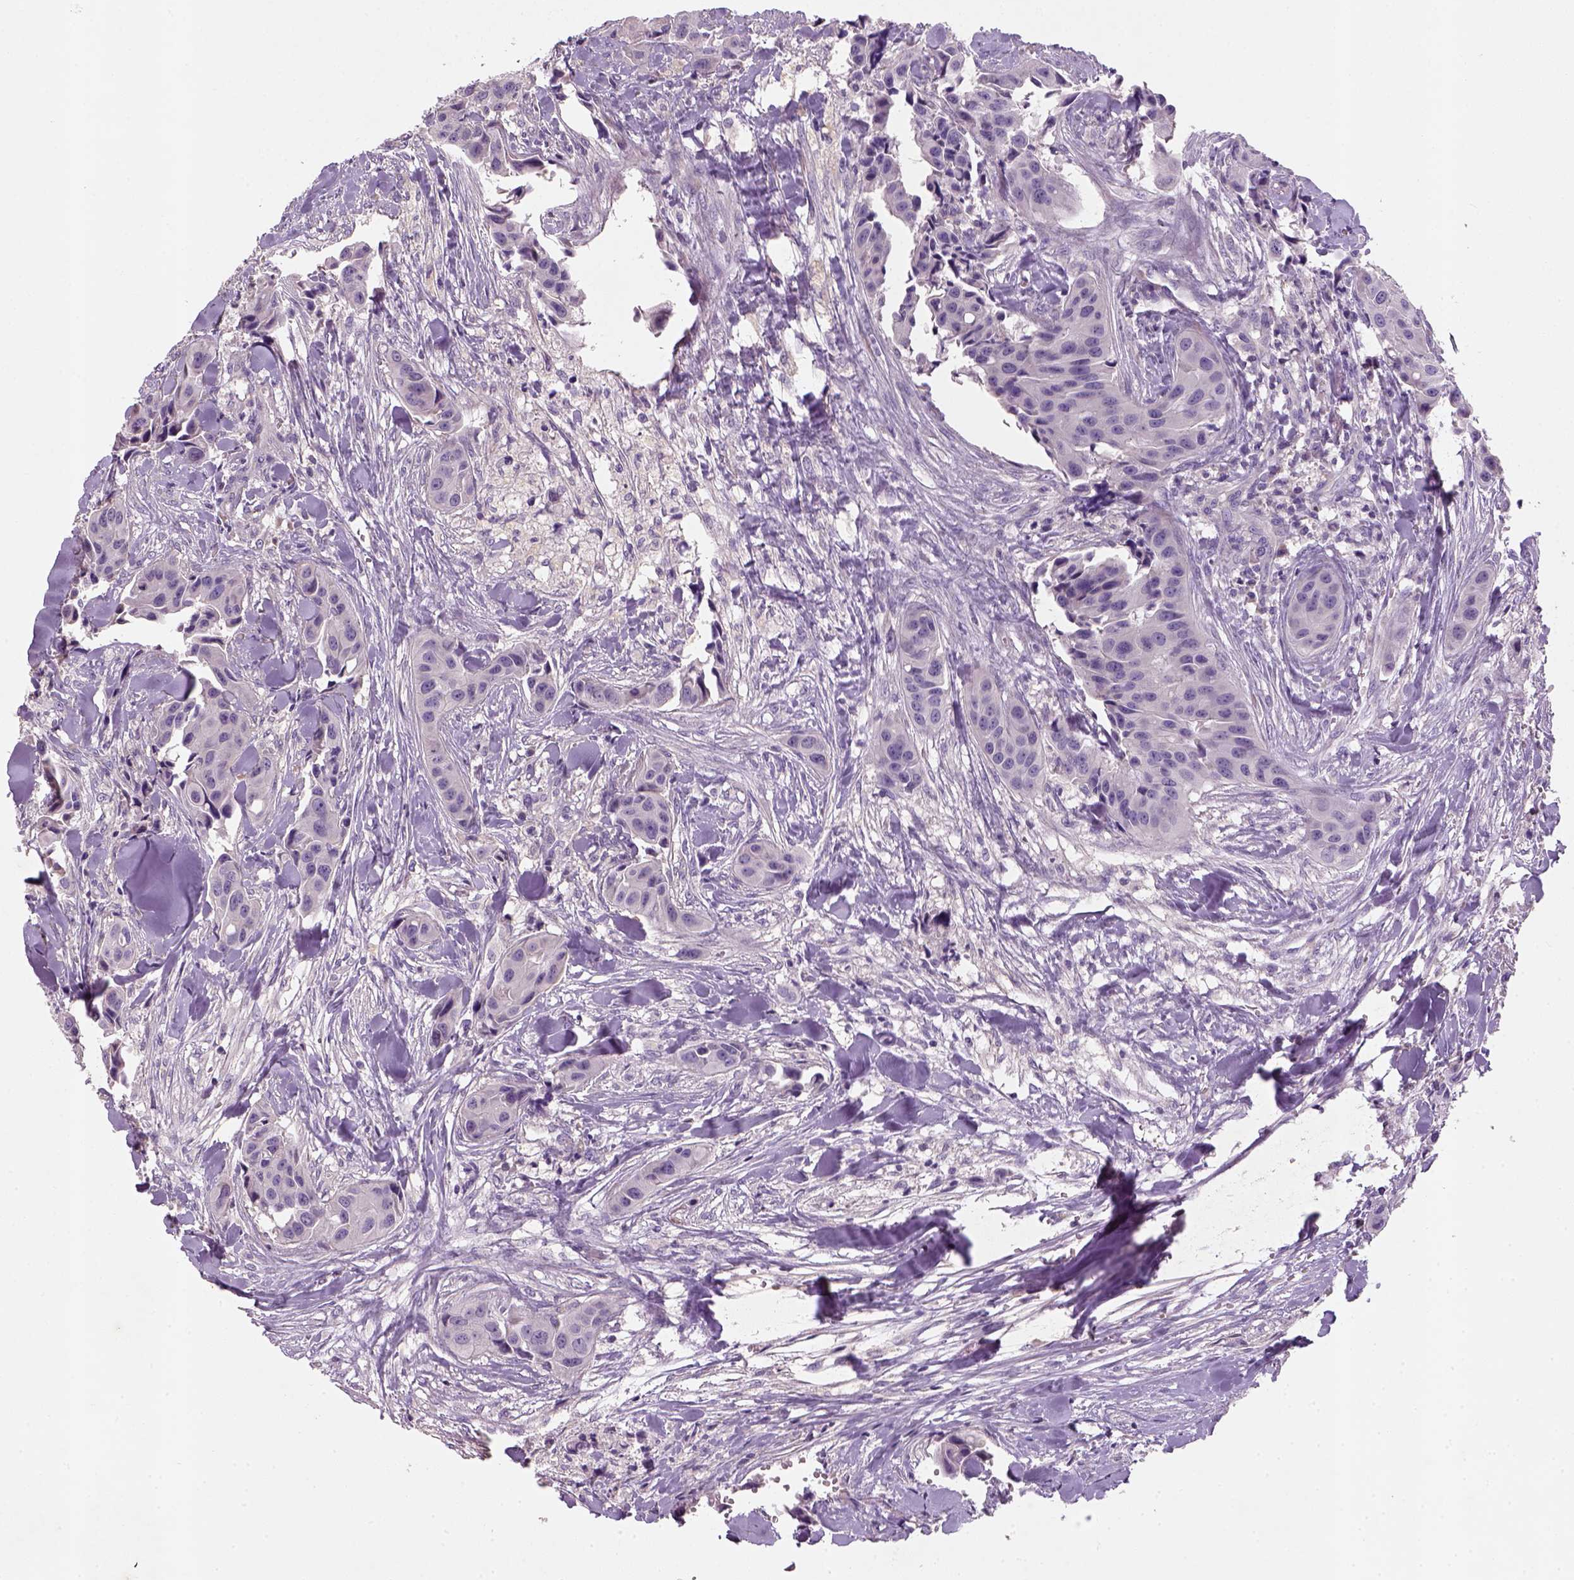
{"staining": {"intensity": "negative", "quantity": "none", "location": "none"}, "tissue": "head and neck cancer", "cell_type": "Tumor cells", "image_type": "cancer", "snomed": [{"axis": "morphology", "description": "Adenocarcinoma, NOS"}, {"axis": "topography", "description": "Head-Neck"}], "caption": "IHC of head and neck cancer (adenocarcinoma) displays no staining in tumor cells.", "gene": "NUDT6", "patient": {"sex": "male", "age": 76}}